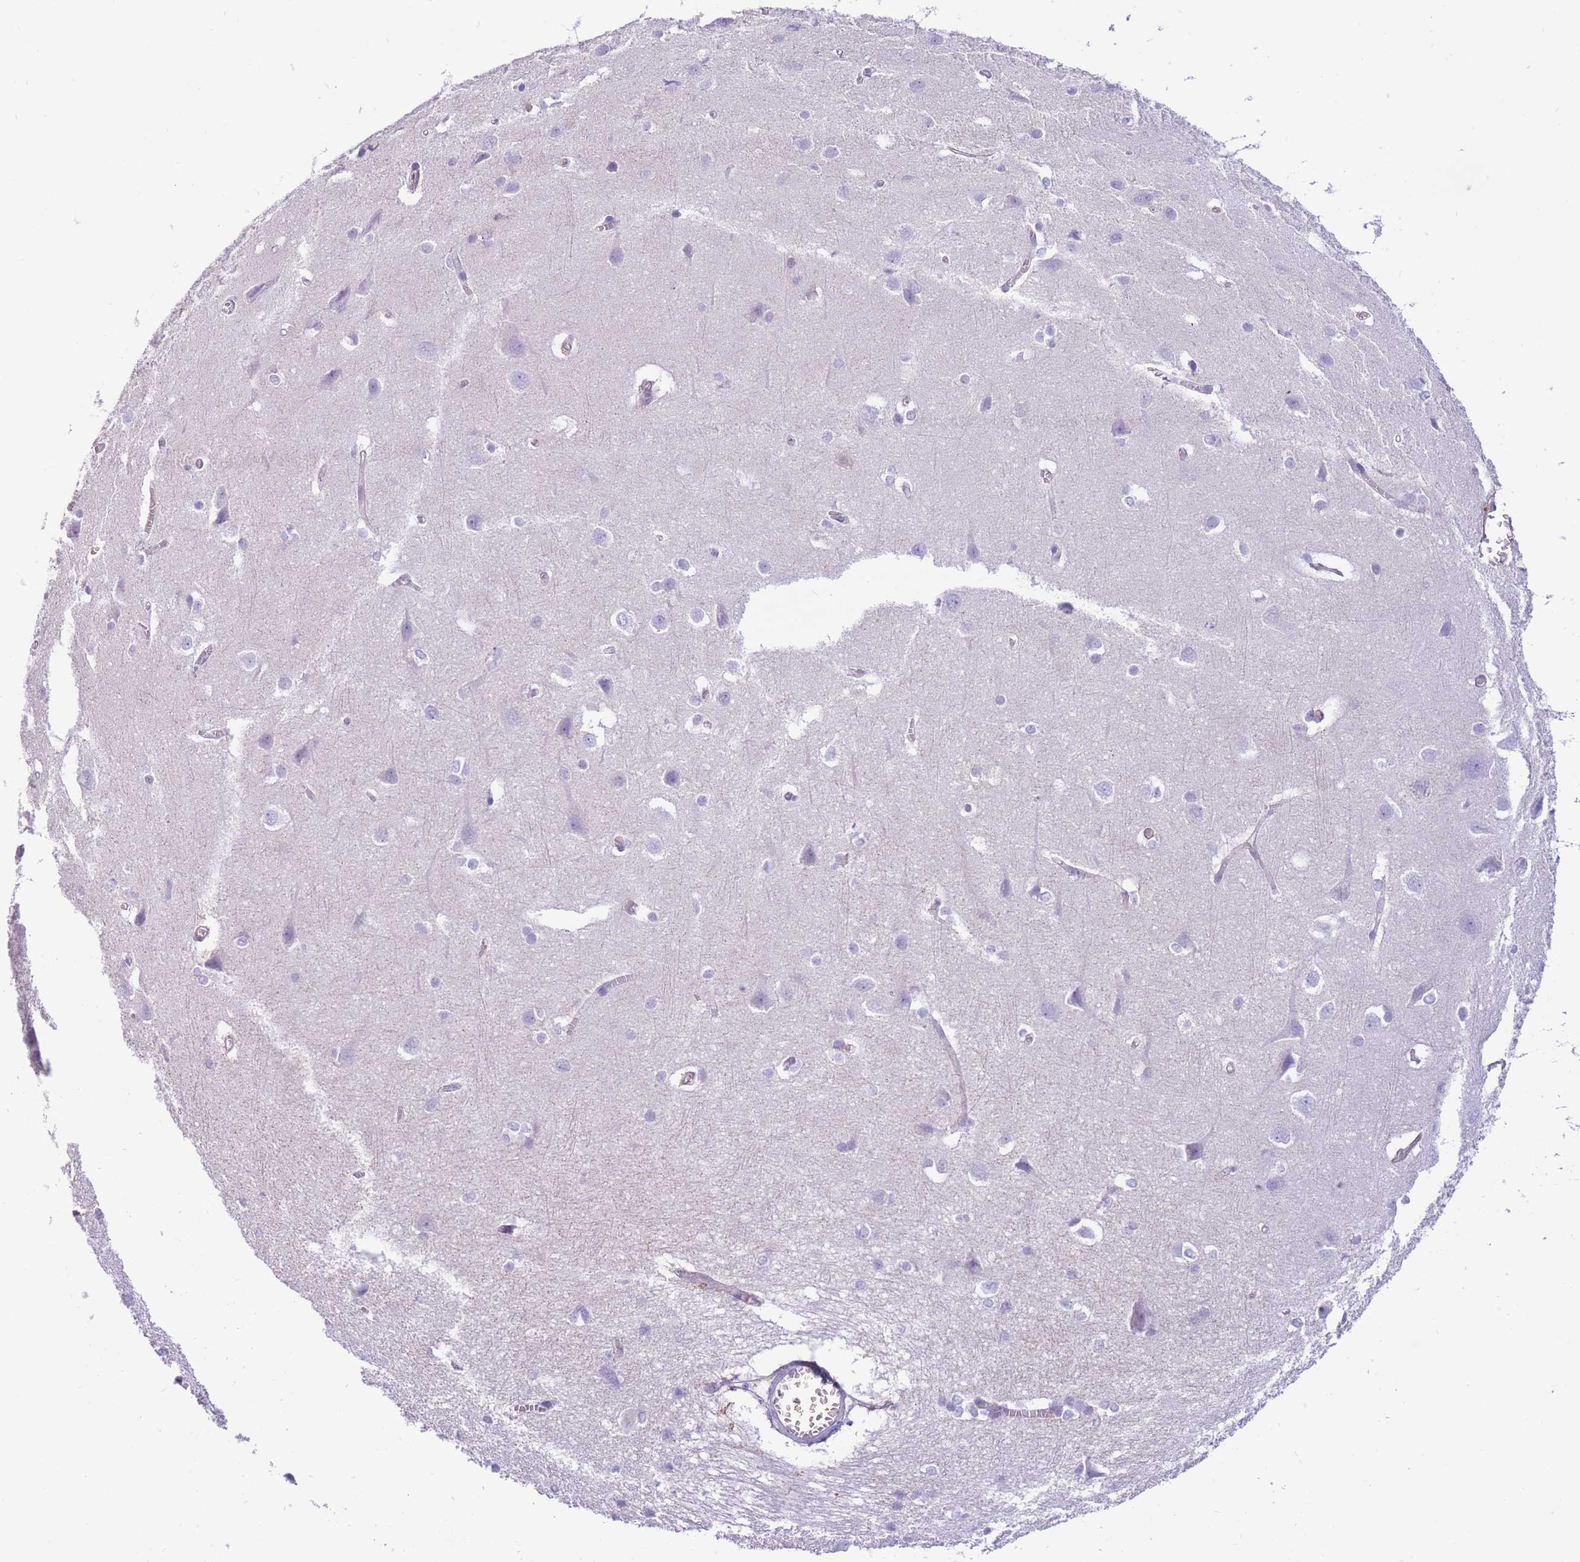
{"staining": {"intensity": "negative", "quantity": "none", "location": "none"}, "tissue": "cerebral cortex", "cell_type": "Endothelial cells", "image_type": "normal", "snomed": [{"axis": "morphology", "description": "Normal tissue, NOS"}, {"axis": "topography", "description": "Cerebral cortex"}], "caption": "The photomicrograph exhibits no significant staining in endothelial cells of cerebral cortex.", "gene": "SULT1A1", "patient": {"sex": "male", "age": 37}}